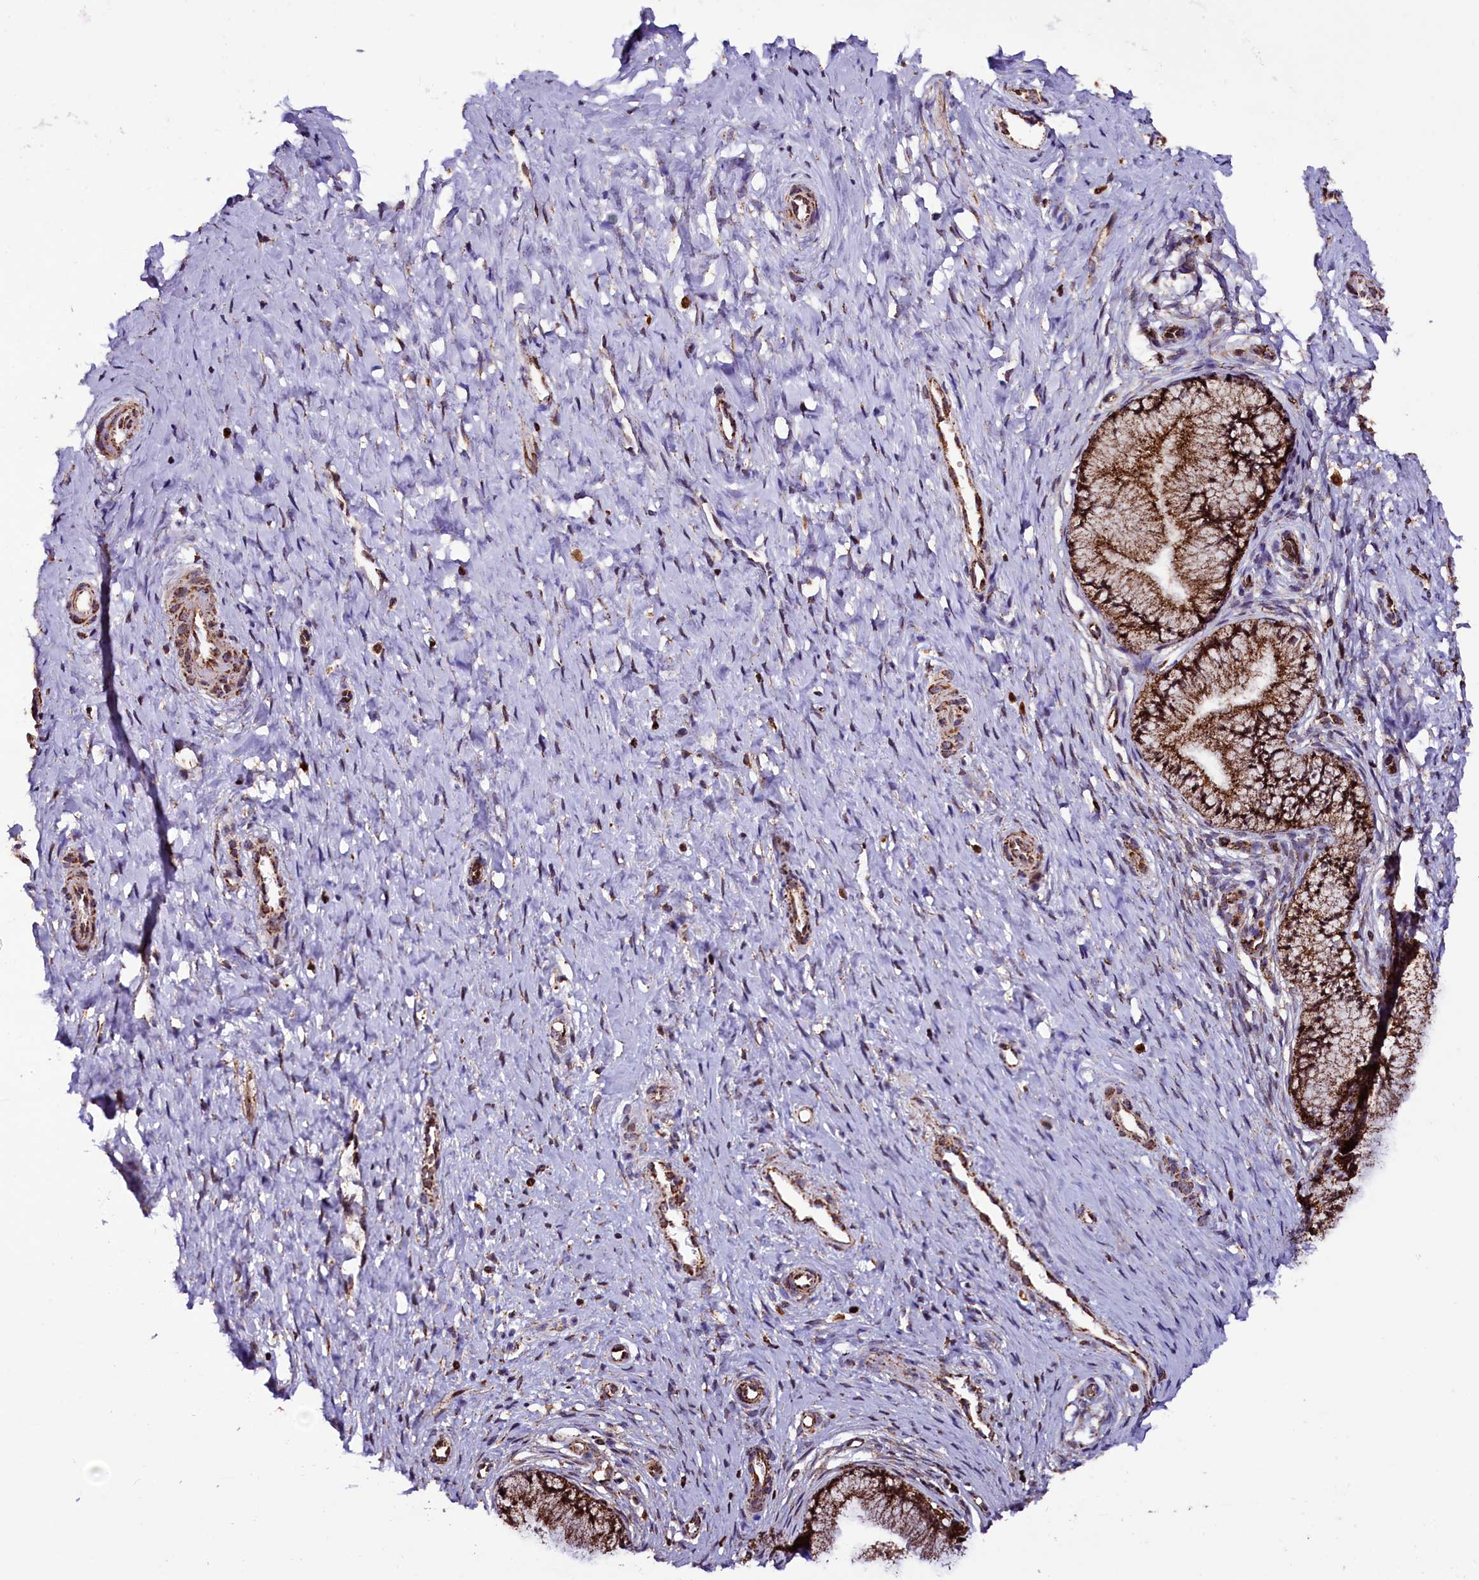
{"staining": {"intensity": "strong", "quantity": ">75%", "location": "cytoplasmic/membranous"}, "tissue": "cervix", "cell_type": "Glandular cells", "image_type": "normal", "snomed": [{"axis": "morphology", "description": "Normal tissue, NOS"}, {"axis": "topography", "description": "Cervix"}], "caption": "About >75% of glandular cells in normal cervix exhibit strong cytoplasmic/membranous protein positivity as visualized by brown immunohistochemical staining.", "gene": "KLC2", "patient": {"sex": "female", "age": 36}}